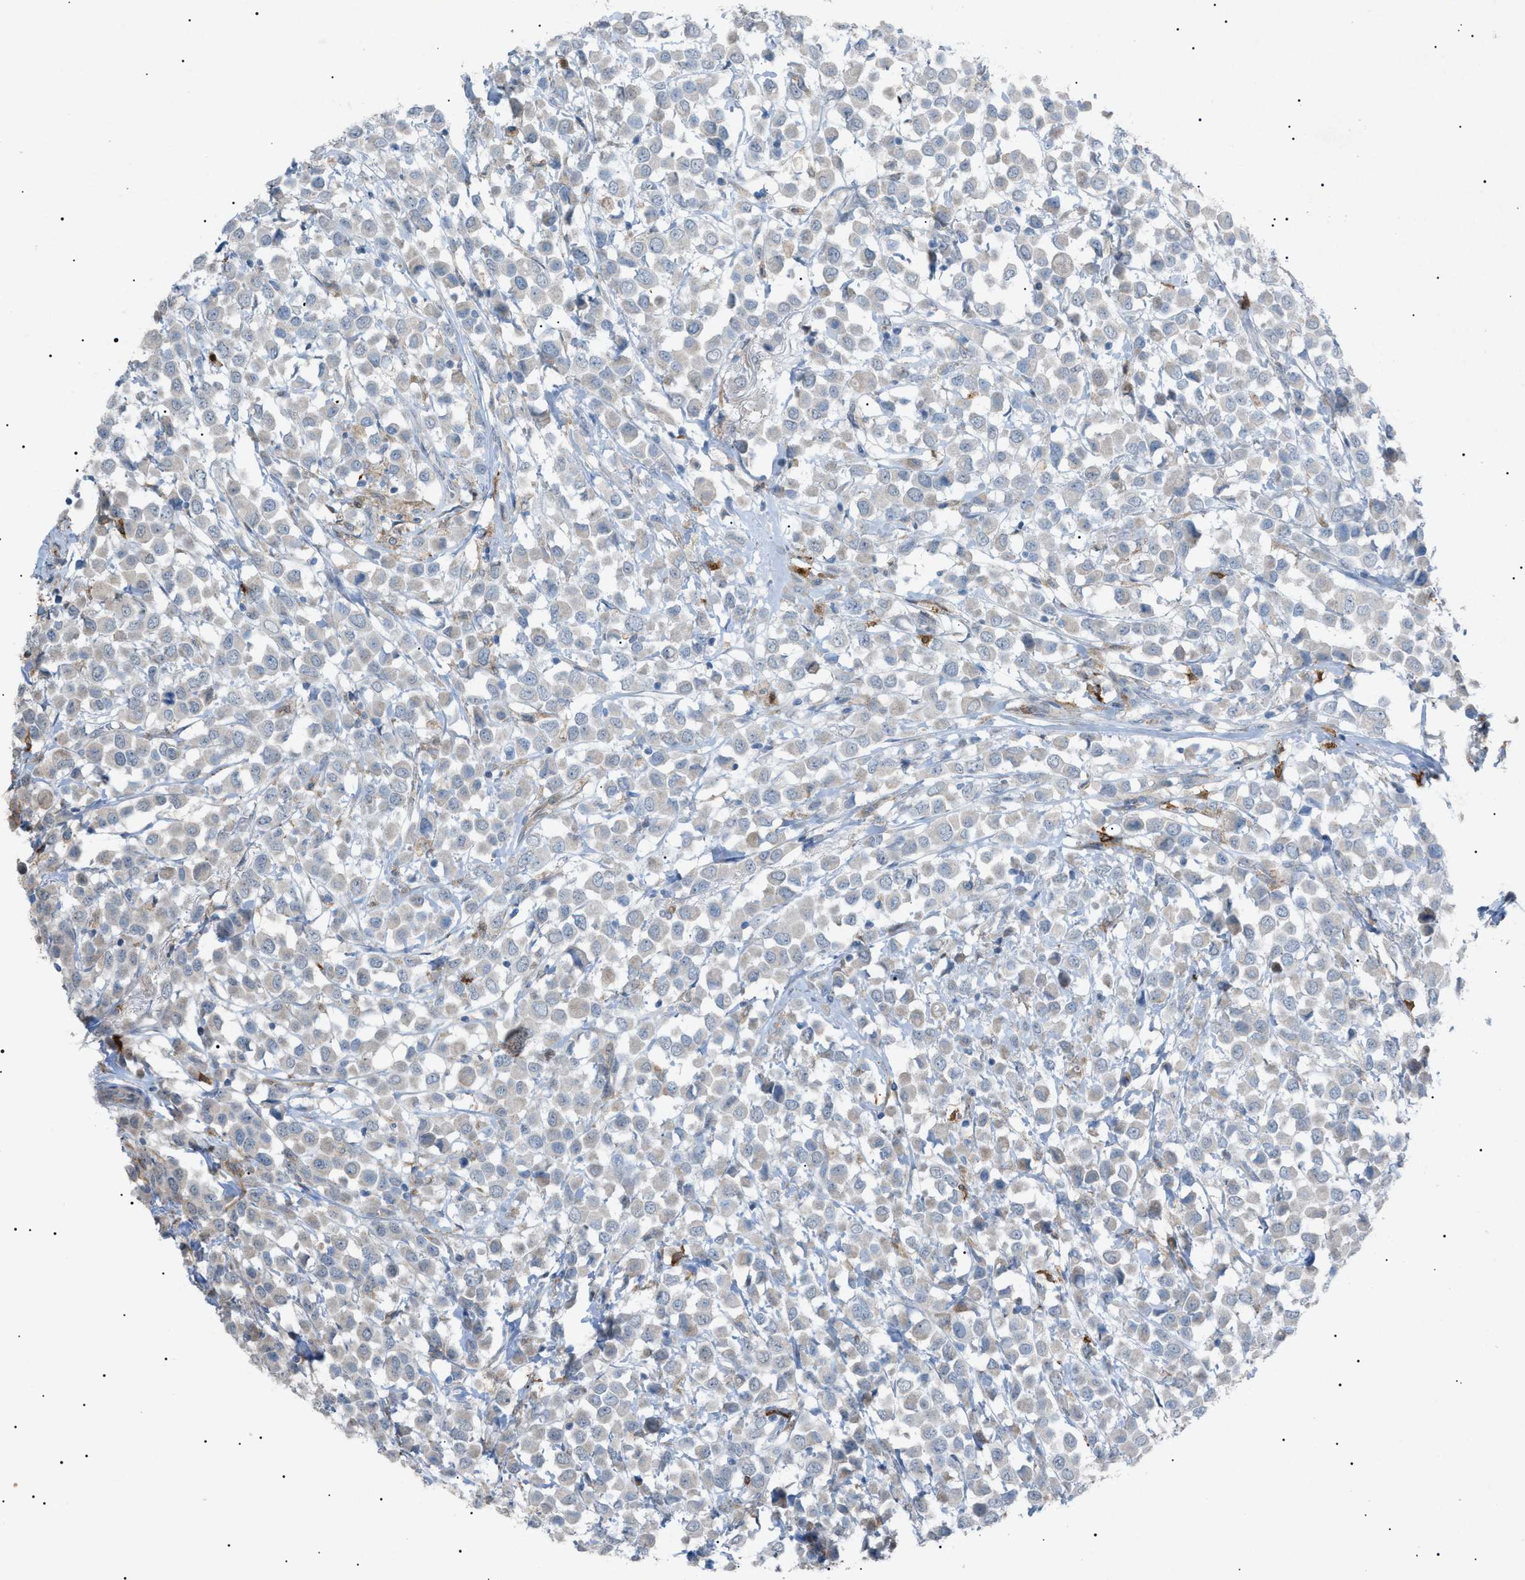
{"staining": {"intensity": "negative", "quantity": "none", "location": "none"}, "tissue": "breast cancer", "cell_type": "Tumor cells", "image_type": "cancer", "snomed": [{"axis": "morphology", "description": "Duct carcinoma"}, {"axis": "topography", "description": "Breast"}], "caption": "Tumor cells are negative for protein expression in human breast invasive ductal carcinoma.", "gene": "BTK", "patient": {"sex": "female", "age": 61}}